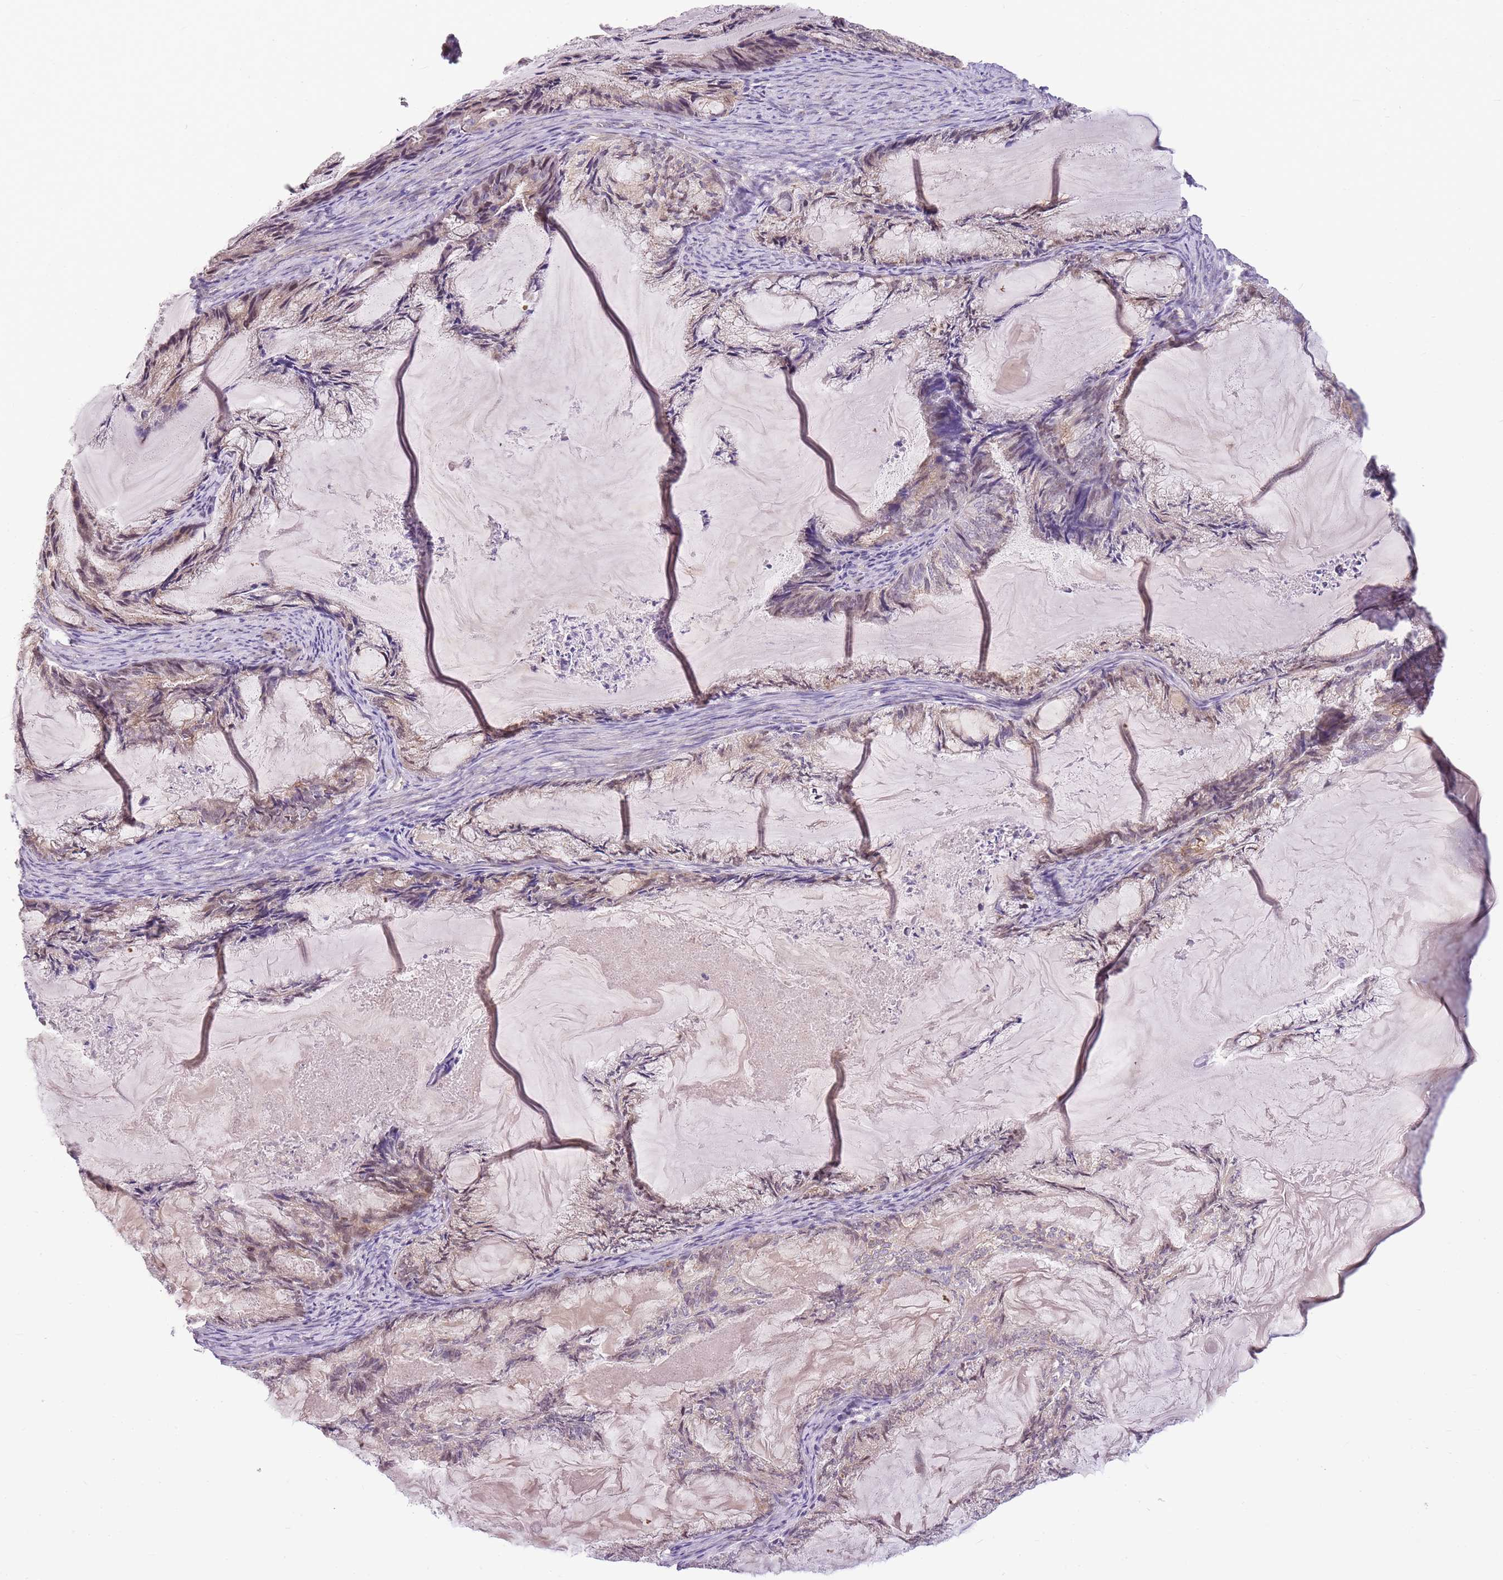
{"staining": {"intensity": "weak", "quantity": "25%-75%", "location": "cytoplasmic/membranous"}, "tissue": "endometrial cancer", "cell_type": "Tumor cells", "image_type": "cancer", "snomed": [{"axis": "morphology", "description": "Adenocarcinoma, NOS"}, {"axis": "topography", "description": "Endometrium"}], "caption": "Immunohistochemical staining of human adenocarcinoma (endometrial) displays low levels of weak cytoplasmic/membranous expression in about 25%-75% of tumor cells.", "gene": "CLBA1", "patient": {"sex": "female", "age": 86}}